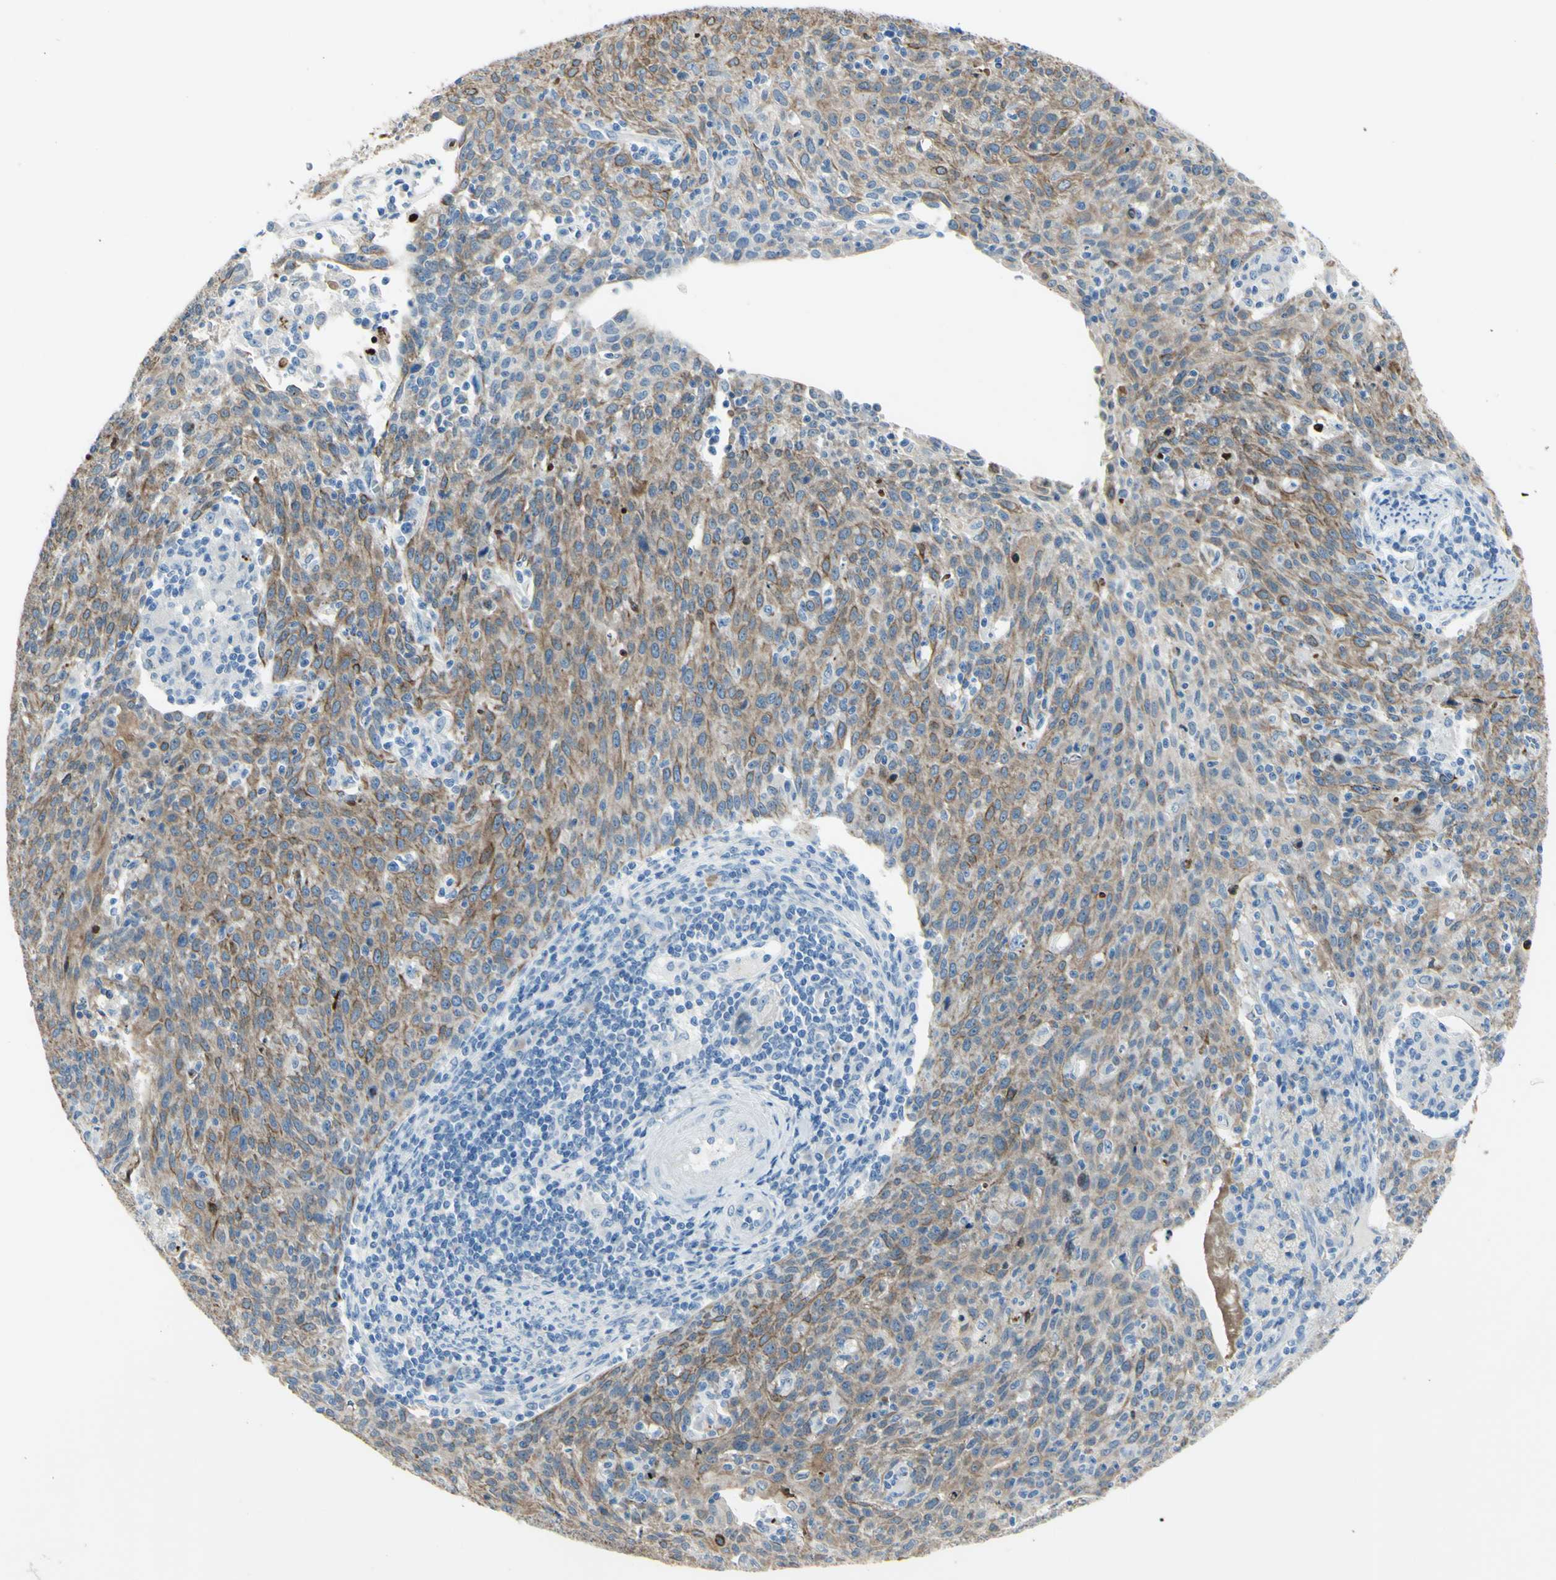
{"staining": {"intensity": "moderate", "quantity": ">75%", "location": "cytoplasmic/membranous"}, "tissue": "cervical cancer", "cell_type": "Tumor cells", "image_type": "cancer", "snomed": [{"axis": "morphology", "description": "Squamous cell carcinoma, NOS"}, {"axis": "topography", "description": "Cervix"}], "caption": "Cervical cancer (squamous cell carcinoma) was stained to show a protein in brown. There is medium levels of moderate cytoplasmic/membranous positivity in approximately >75% of tumor cells.", "gene": "ZNF557", "patient": {"sex": "female", "age": 38}}